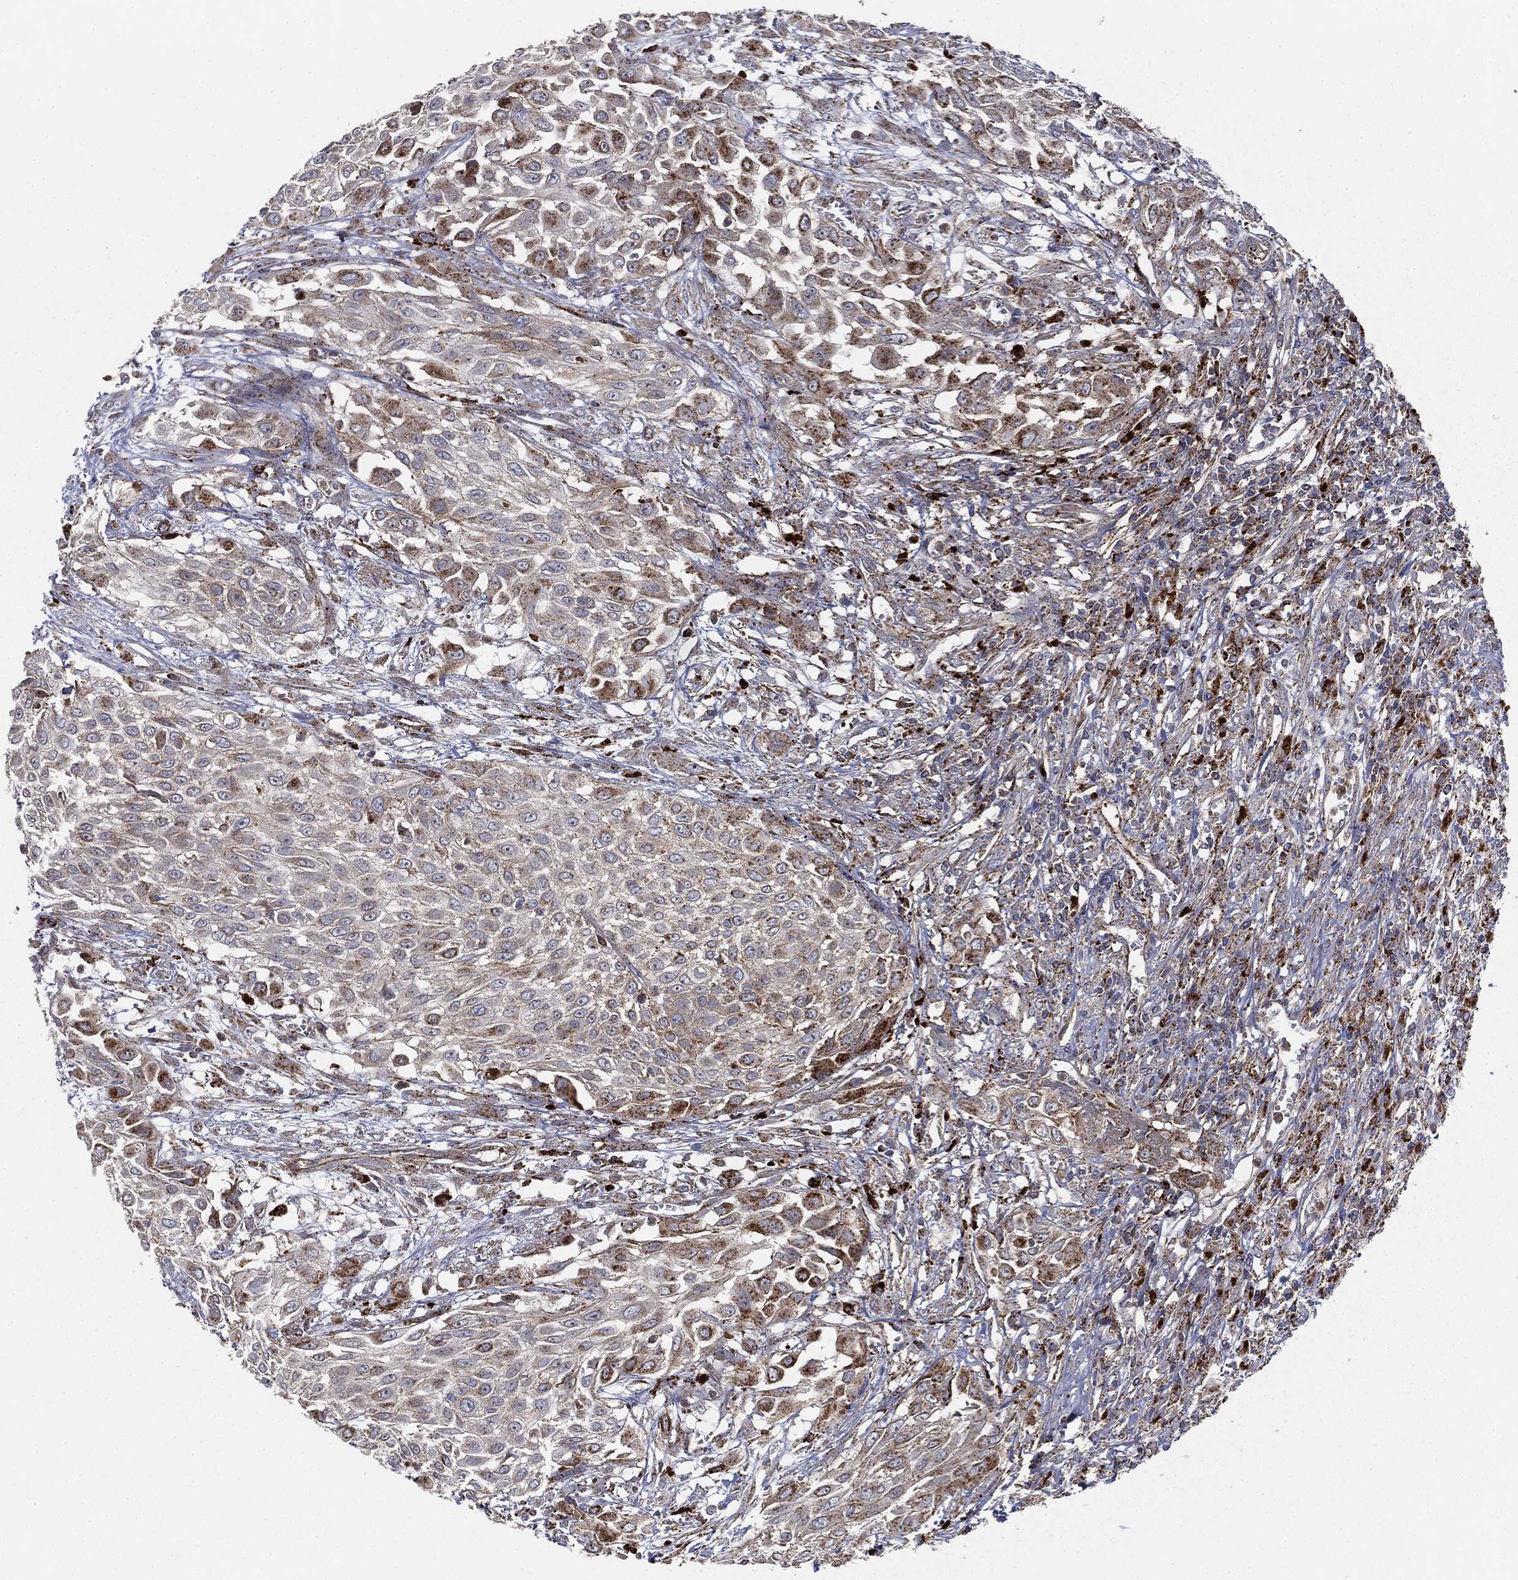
{"staining": {"intensity": "strong", "quantity": "<25%", "location": "cytoplasmic/membranous"}, "tissue": "urothelial cancer", "cell_type": "Tumor cells", "image_type": "cancer", "snomed": [{"axis": "morphology", "description": "Urothelial carcinoma, High grade"}, {"axis": "topography", "description": "Urinary bladder"}], "caption": "High-grade urothelial carcinoma stained for a protein (brown) reveals strong cytoplasmic/membranous positive expression in about <25% of tumor cells.", "gene": "CTSA", "patient": {"sex": "male", "age": 57}}